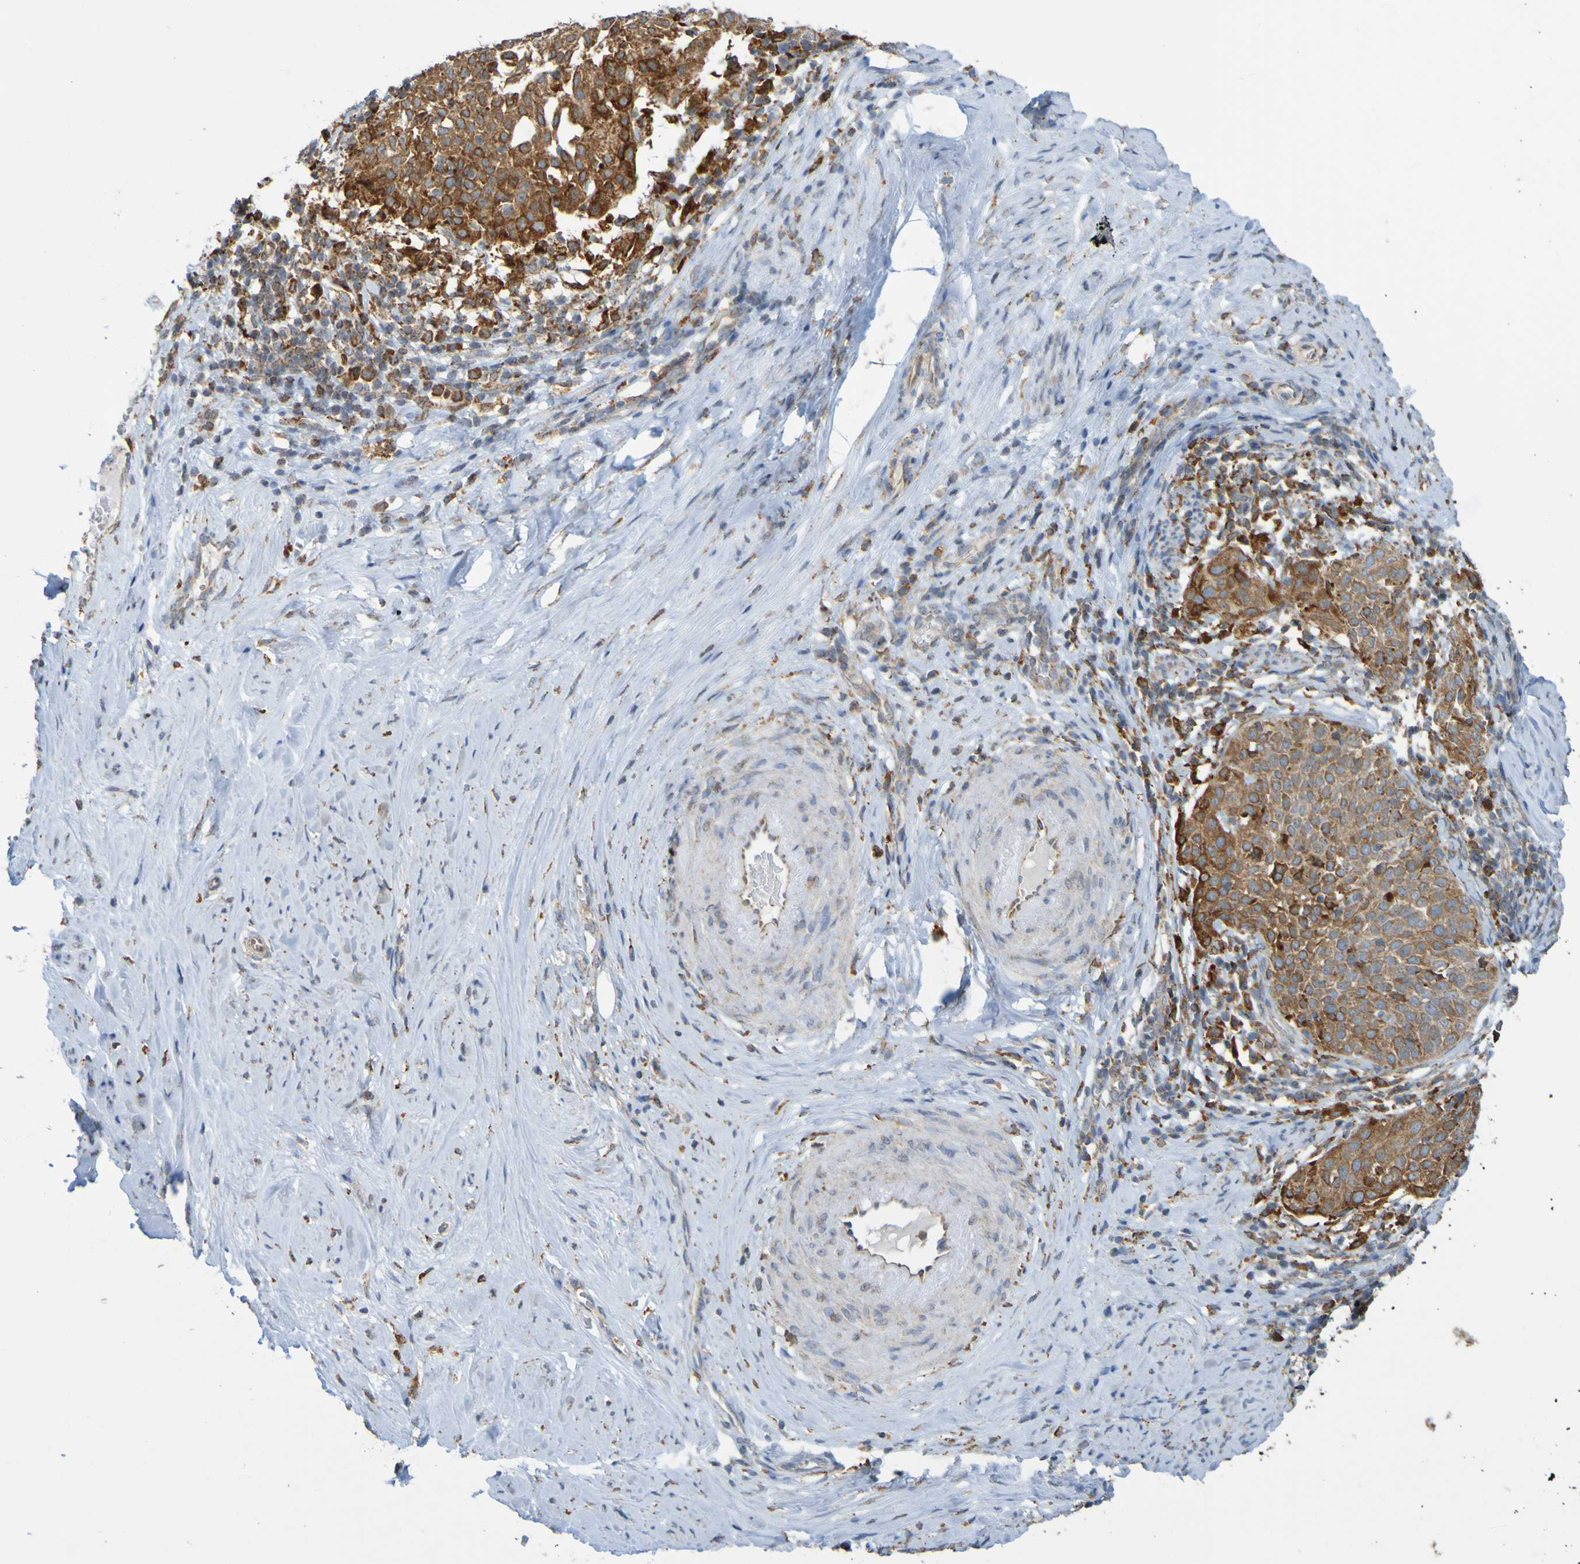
{"staining": {"intensity": "moderate", "quantity": ">75%", "location": "cytoplasmic/membranous"}, "tissue": "cervical cancer", "cell_type": "Tumor cells", "image_type": "cancer", "snomed": [{"axis": "morphology", "description": "Squamous cell carcinoma, NOS"}, {"axis": "topography", "description": "Cervix"}], "caption": "Immunohistochemical staining of cervical cancer displays moderate cytoplasmic/membranous protein expression in approximately >75% of tumor cells. (Stains: DAB (3,3'-diaminobenzidine) in brown, nuclei in blue, Microscopy: brightfield microscopy at high magnification).", "gene": "PDIA3", "patient": {"sex": "female", "age": 51}}